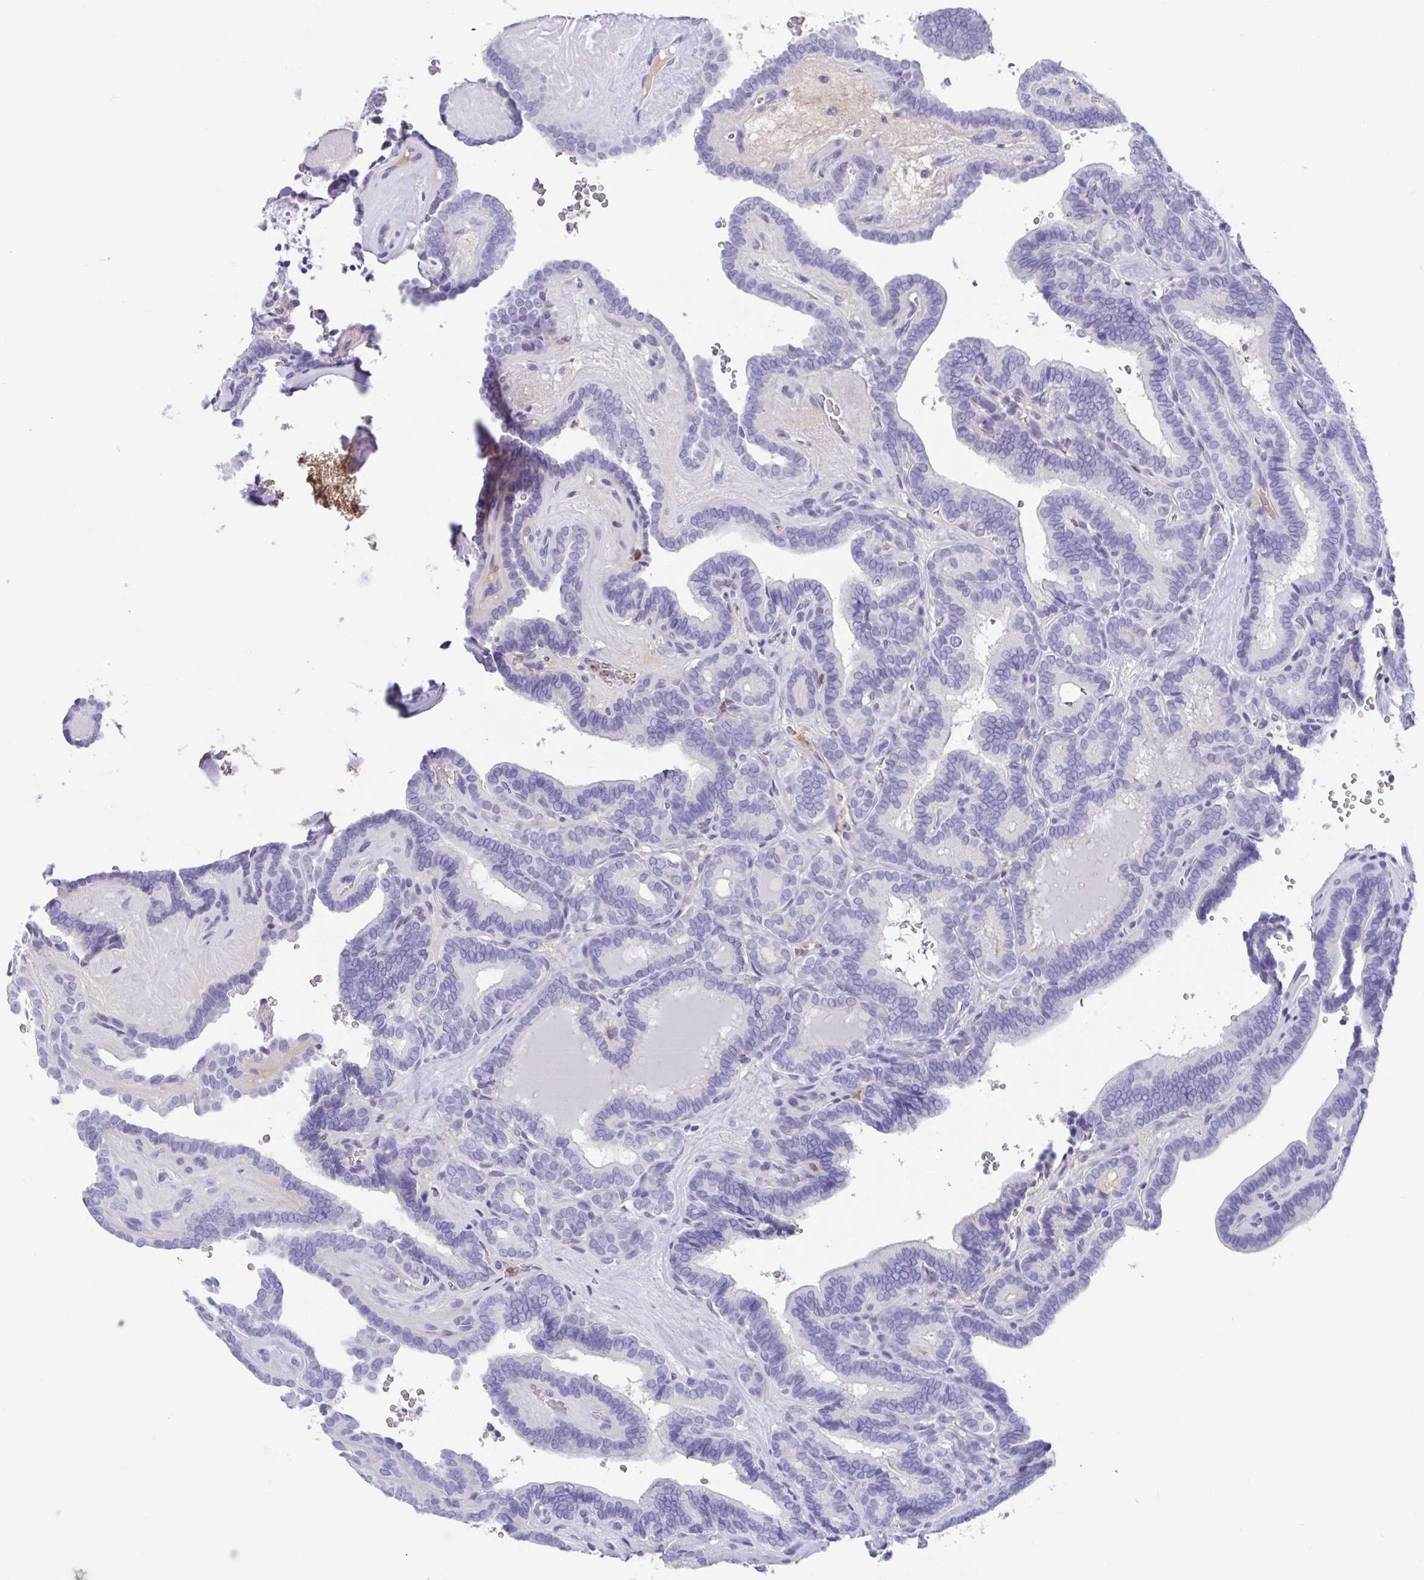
{"staining": {"intensity": "negative", "quantity": "none", "location": "none"}, "tissue": "thyroid cancer", "cell_type": "Tumor cells", "image_type": "cancer", "snomed": [{"axis": "morphology", "description": "Papillary adenocarcinoma, NOS"}, {"axis": "topography", "description": "Thyroid gland"}], "caption": "The photomicrograph displays no staining of tumor cells in papillary adenocarcinoma (thyroid). (IHC, brightfield microscopy, high magnification).", "gene": "ZNHIT2", "patient": {"sex": "female", "age": 21}}